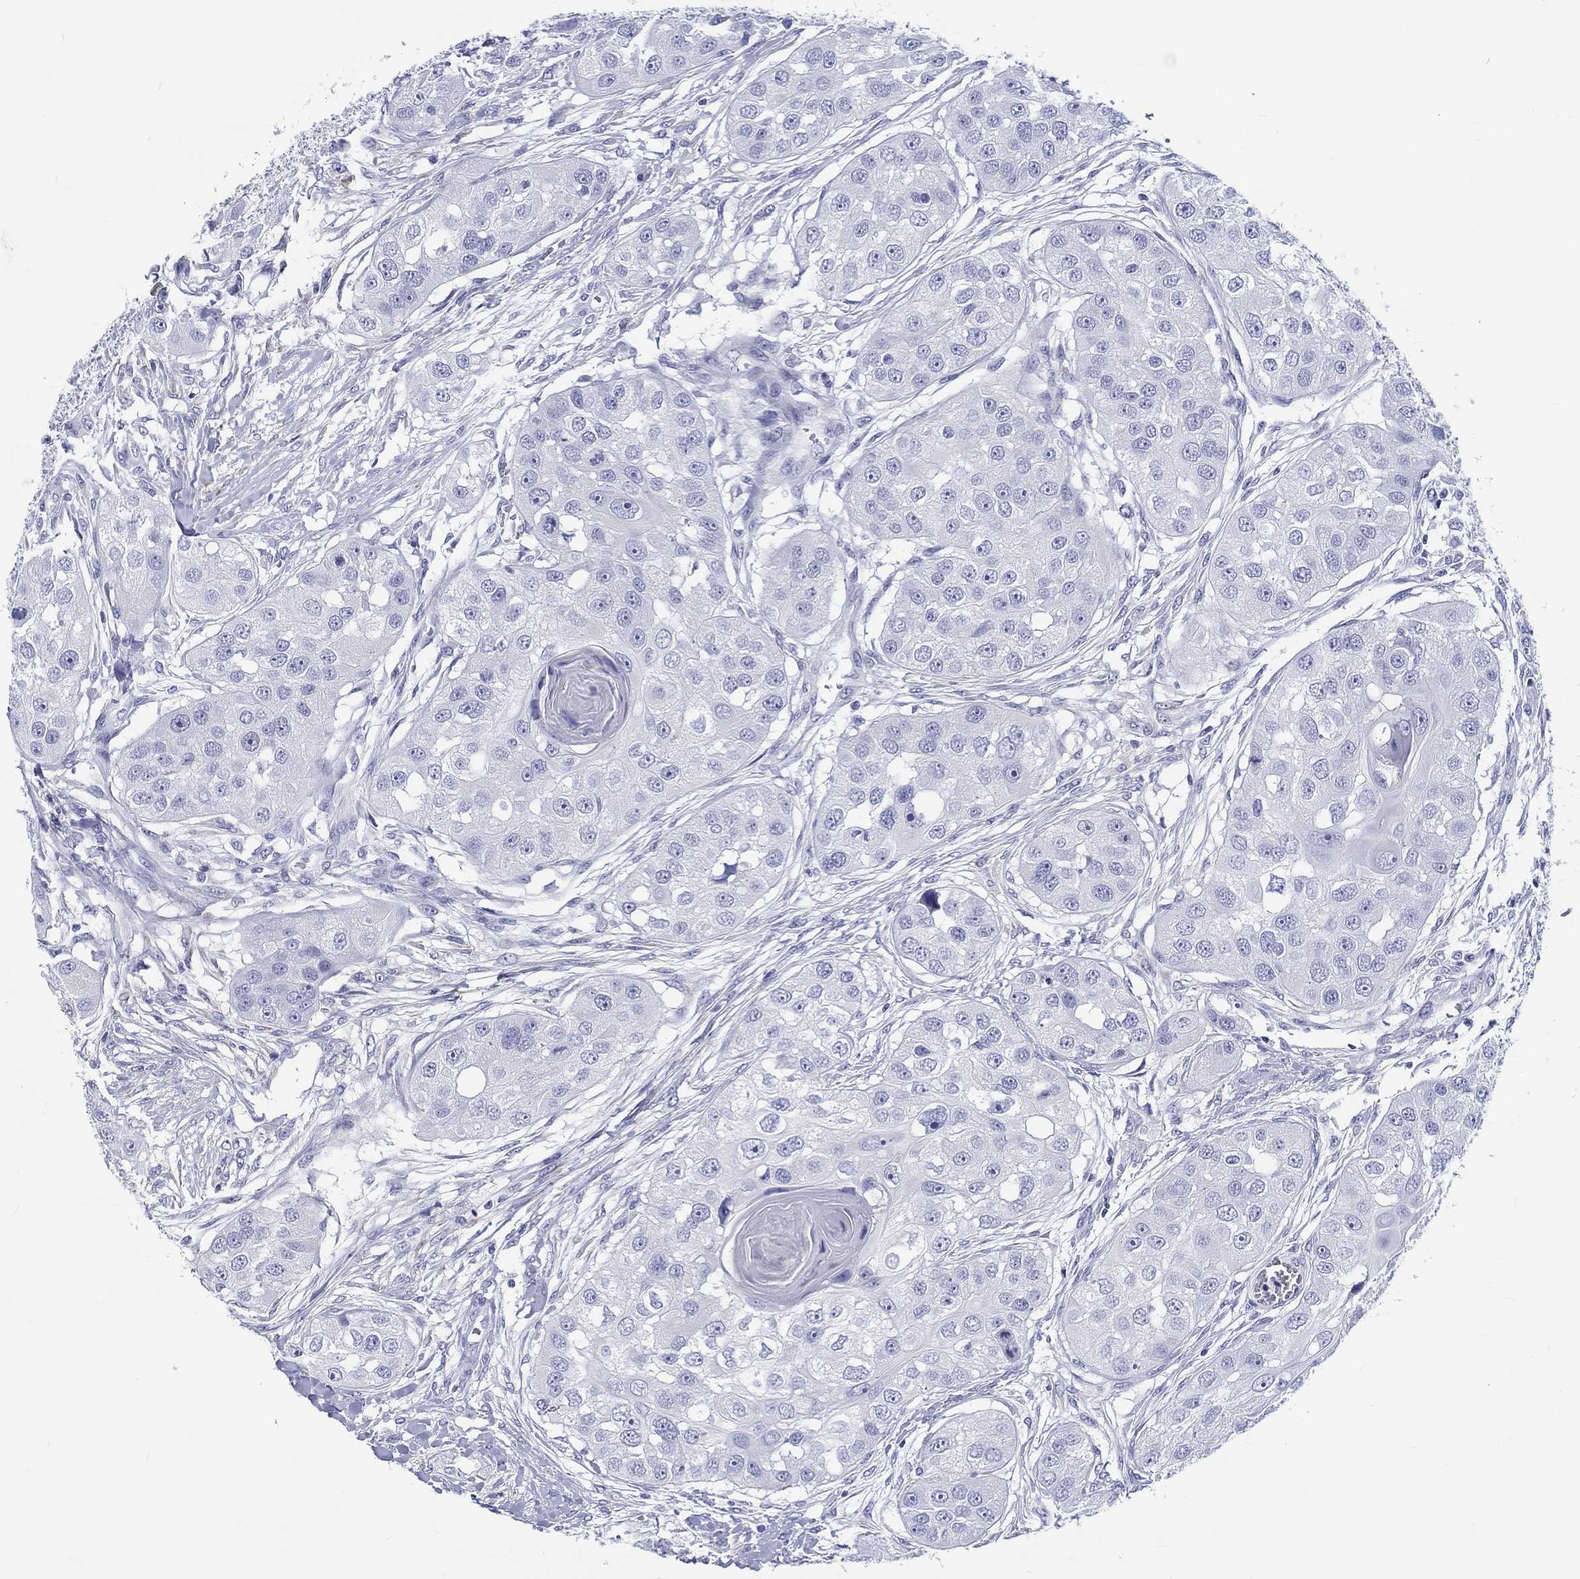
{"staining": {"intensity": "negative", "quantity": "none", "location": "none"}, "tissue": "head and neck cancer", "cell_type": "Tumor cells", "image_type": "cancer", "snomed": [{"axis": "morphology", "description": "Normal tissue, NOS"}, {"axis": "morphology", "description": "Squamous cell carcinoma, NOS"}, {"axis": "topography", "description": "Skeletal muscle"}, {"axis": "topography", "description": "Head-Neck"}], "caption": "Tumor cells are negative for brown protein staining in head and neck squamous cell carcinoma.", "gene": "H1-1", "patient": {"sex": "male", "age": 51}}